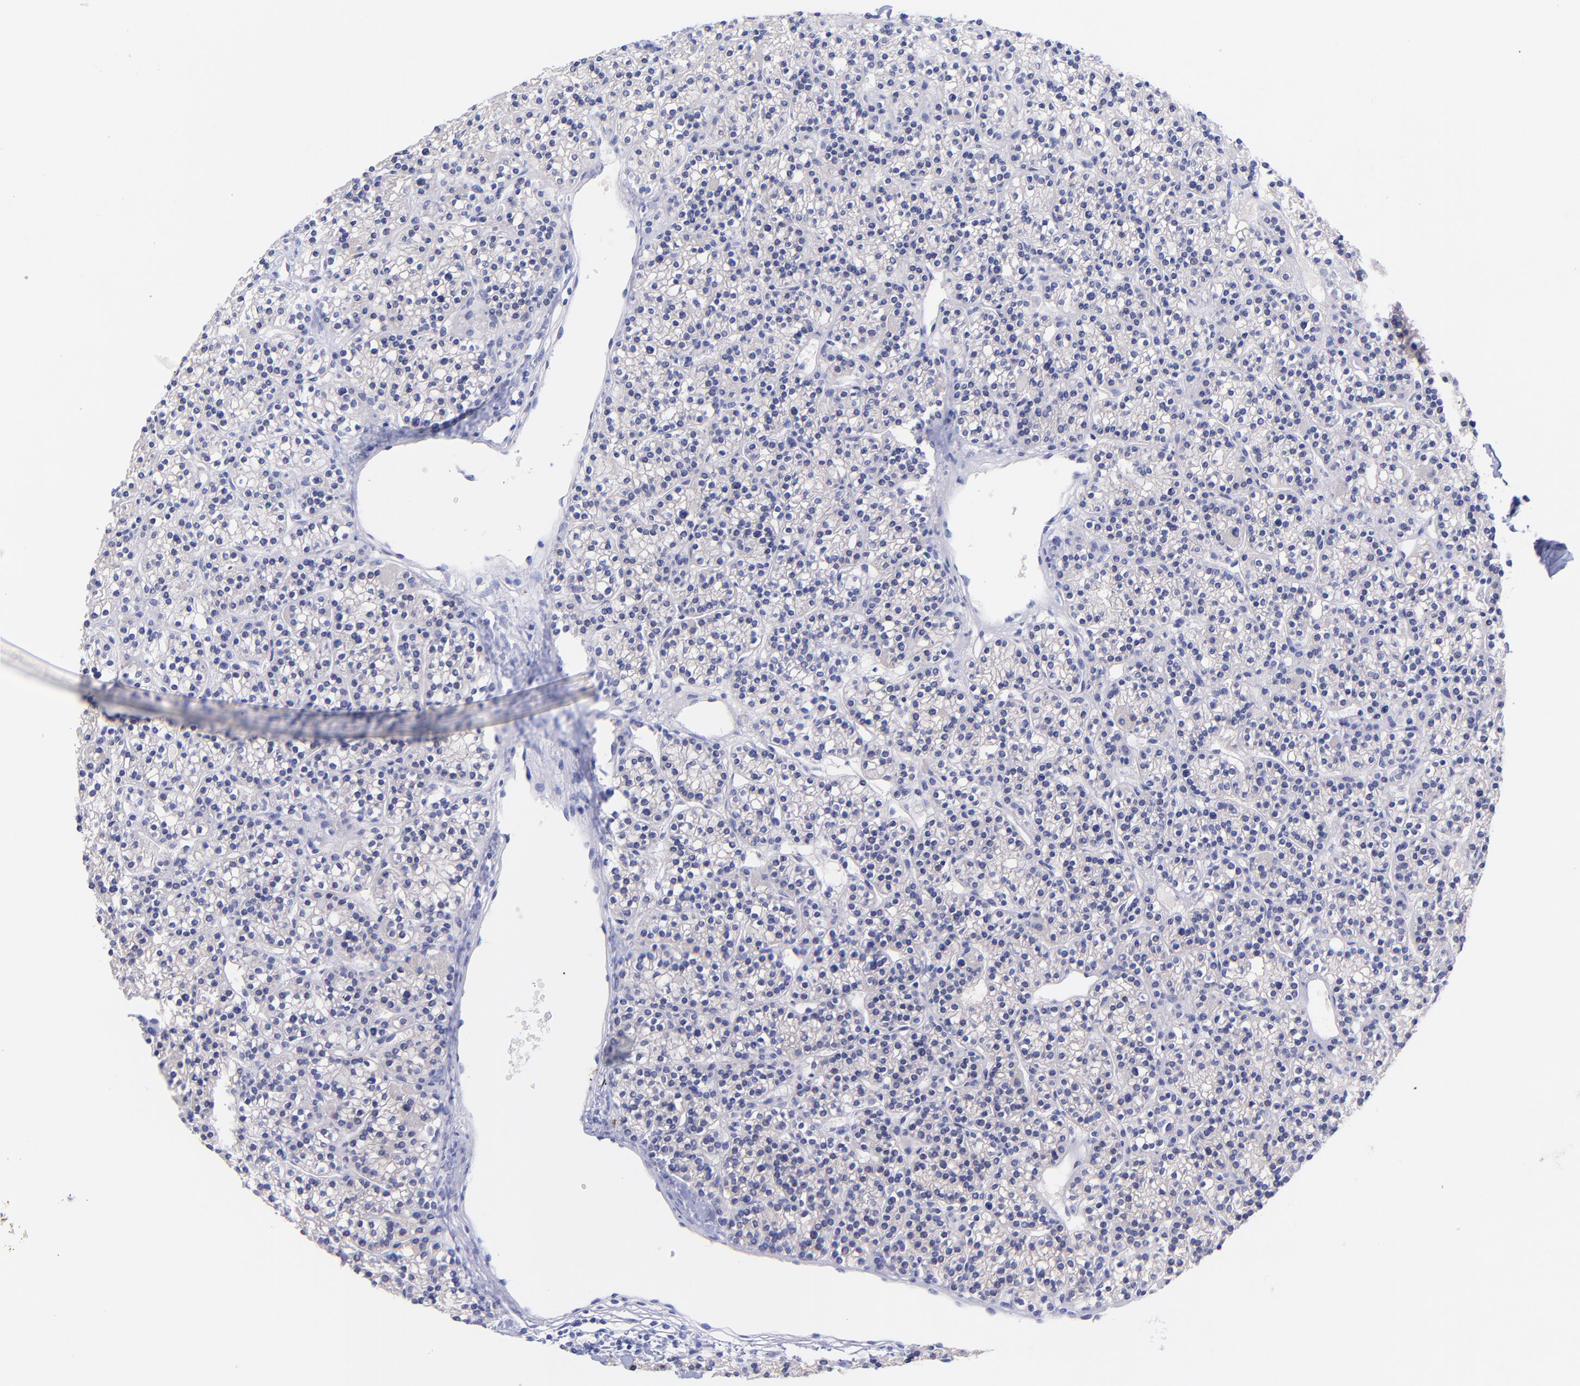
{"staining": {"intensity": "negative", "quantity": "none", "location": "none"}, "tissue": "parathyroid gland", "cell_type": "Glandular cells", "image_type": "normal", "snomed": [{"axis": "morphology", "description": "Normal tissue, NOS"}, {"axis": "topography", "description": "Parathyroid gland"}], "caption": "An IHC image of benign parathyroid gland is shown. There is no staining in glandular cells of parathyroid gland.", "gene": "GPHN", "patient": {"sex": "female", "age": 50}}